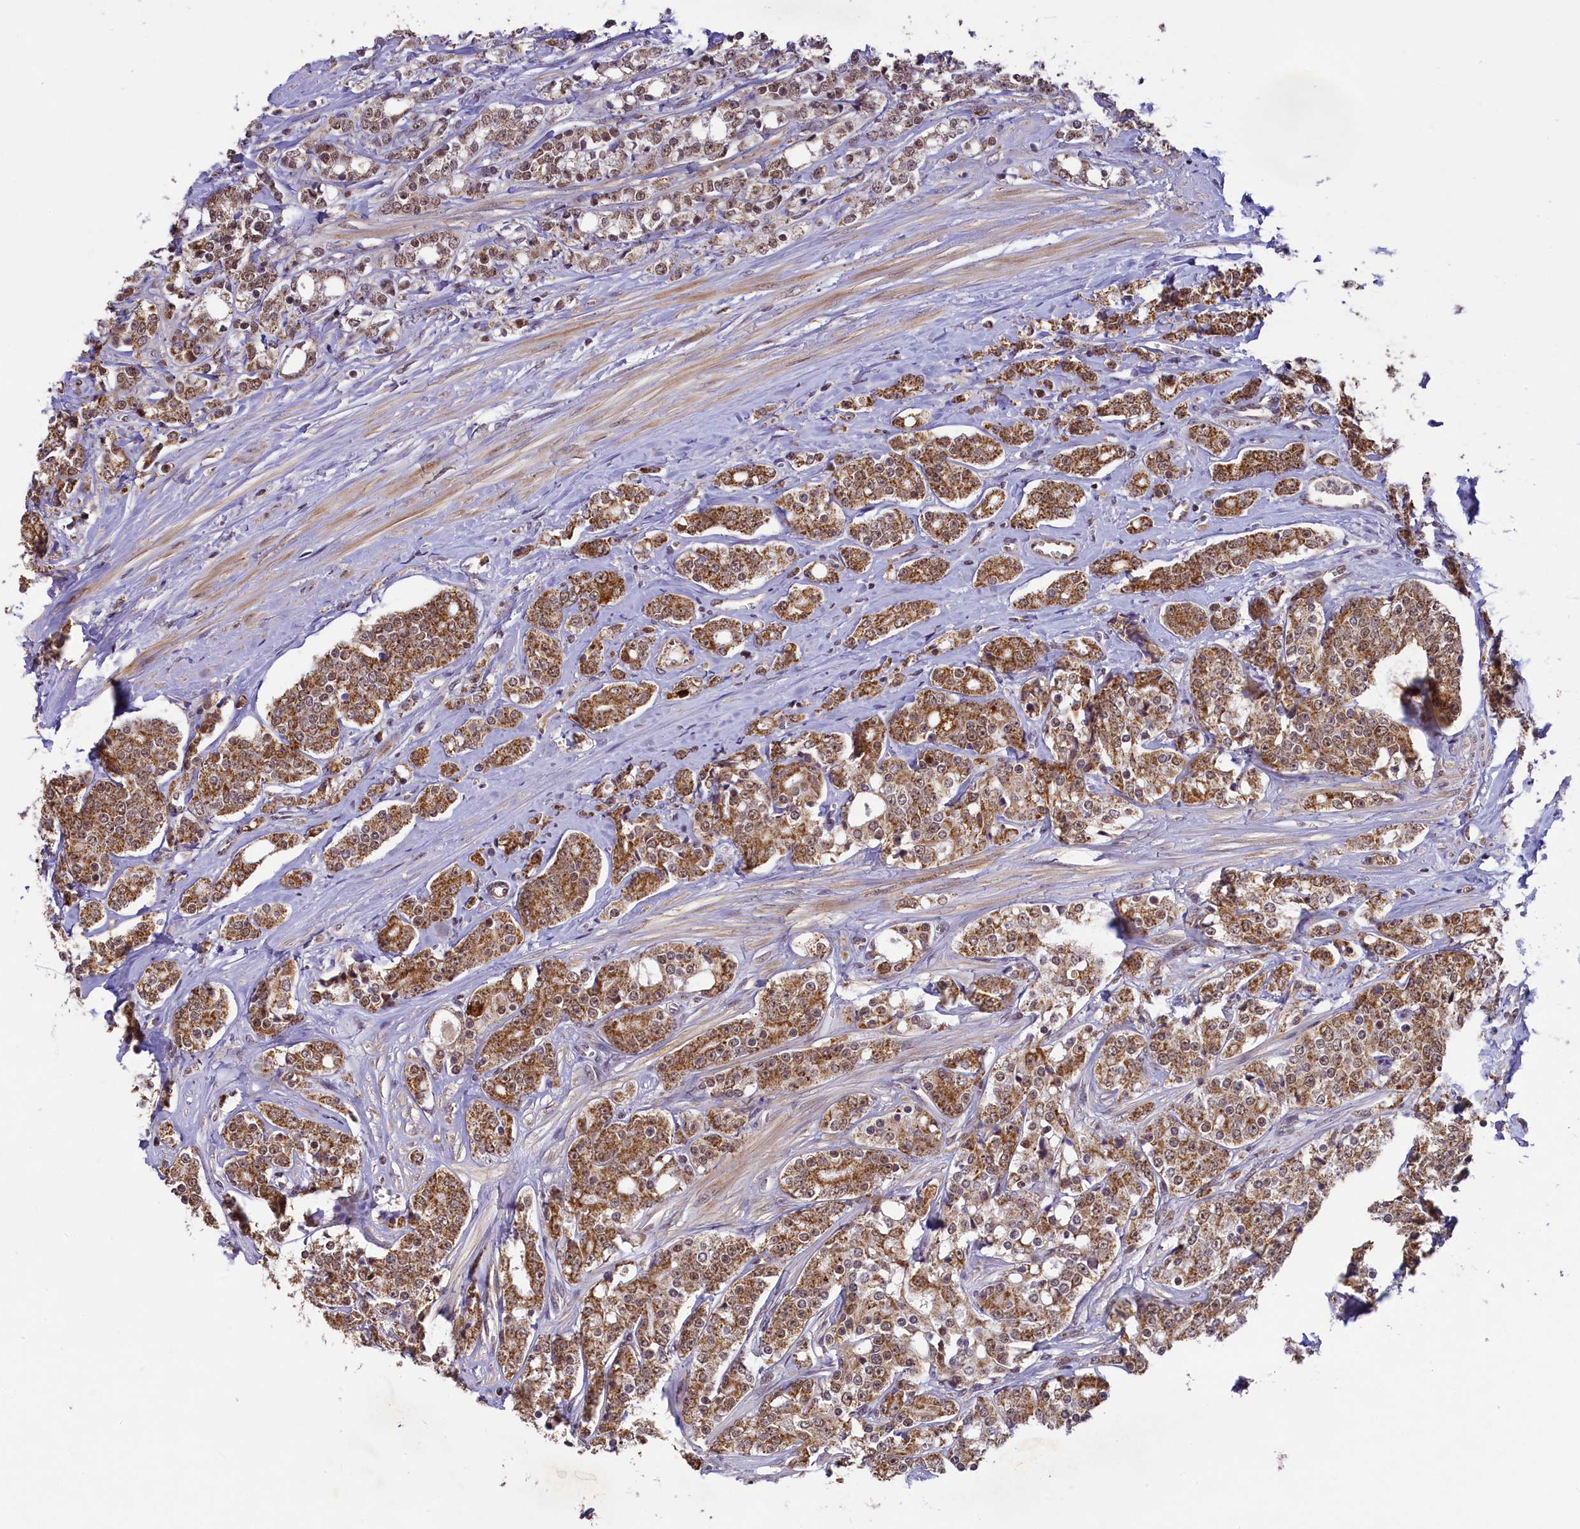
{"staining": {"intensity": "moderate", "quantity": ">75%", "location": "cytoplasmic/membranous"}, "tissue": "prostate cancer", "cell_type": "Tumor cells", "image_type": "cancer", "snomed": [{"axis": "morphology", "description": "Adenocarcinoma, High grade"}, {"axis": "topography", "description": "Prostate"}], "caption": "Prostate cancer (high-grade adenocarcinoma) stained with DAB immunohistochemistry (IHC) reveals medium levels of moderate cytoplasmic/membranous staining in approximately >75% of tumor cells.", "gene": "PAF1", "patient": {"sex": "male", "age": 62}}